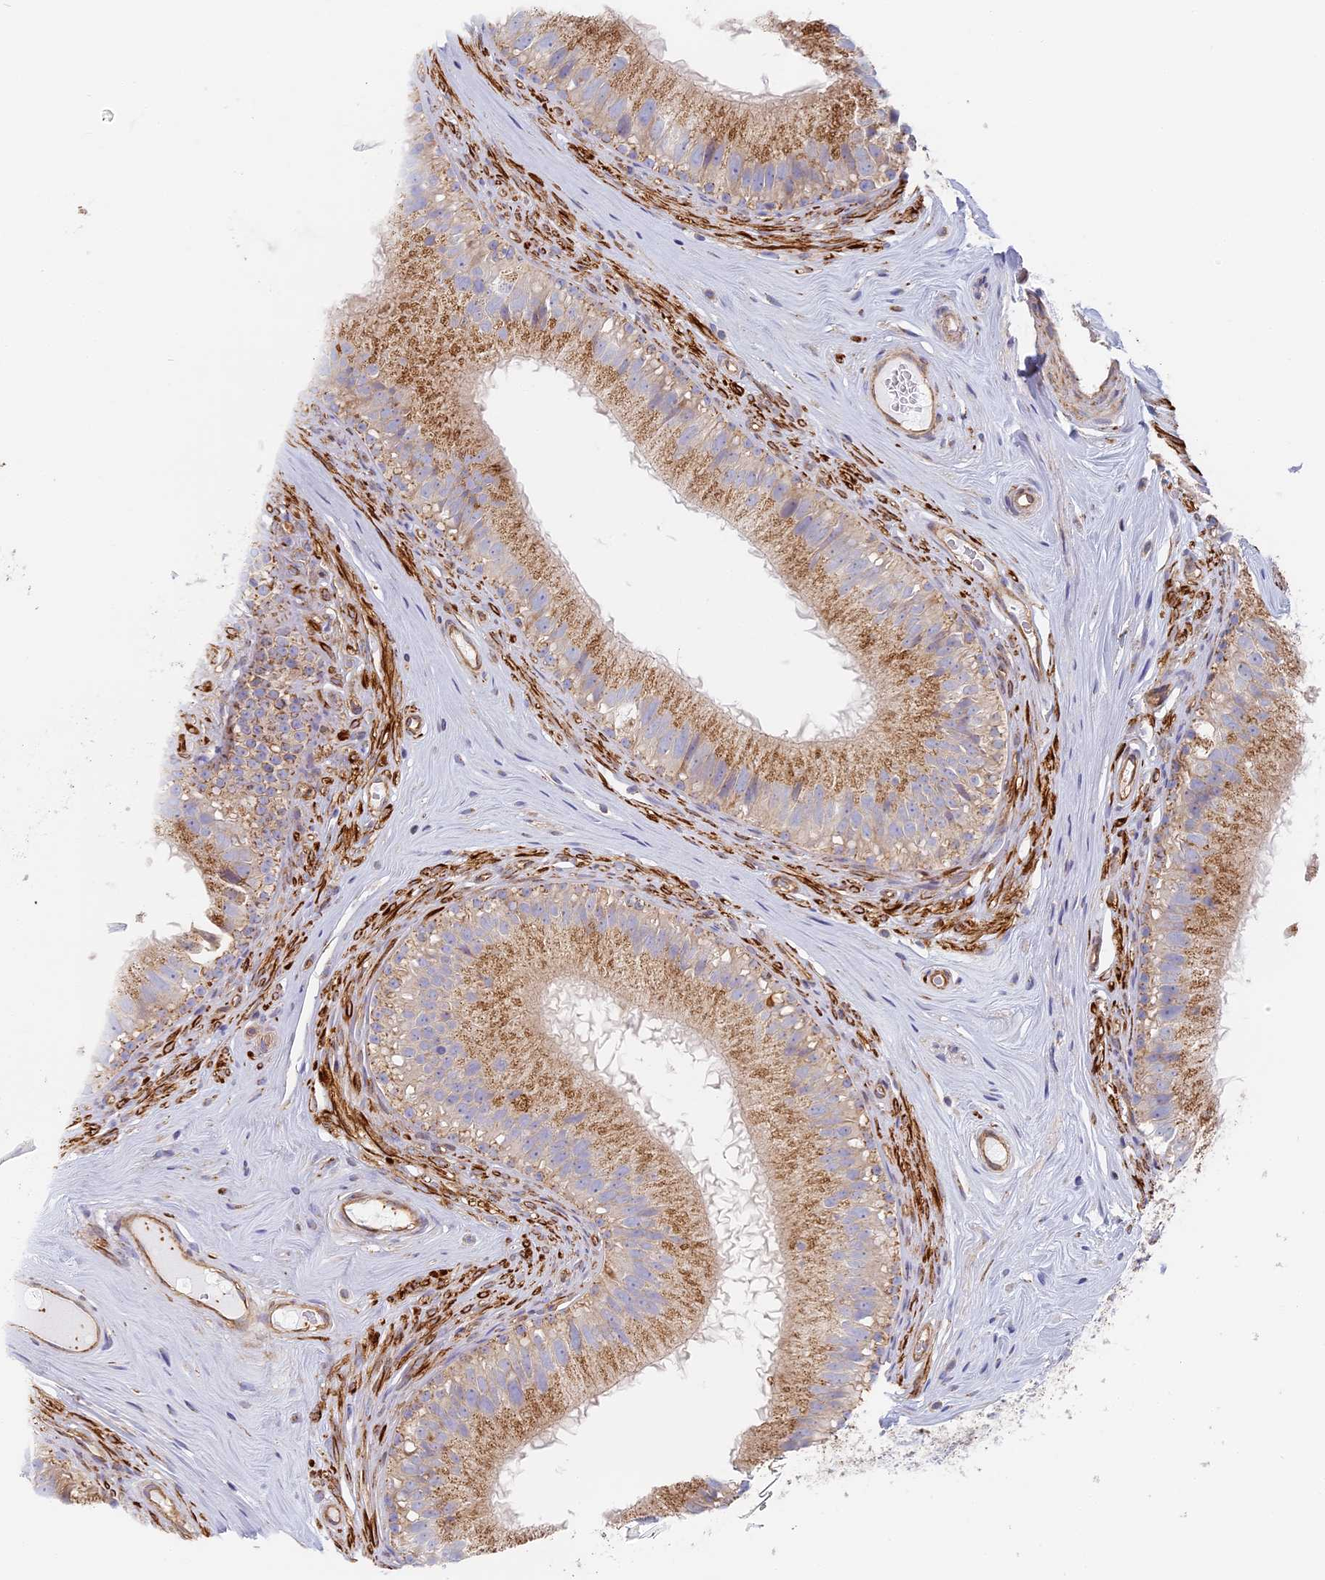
{"staining": {"intensity": "moderate", "quantity": ">75%", "location": "cytoplasmic/membranous"}, "tissue": "epididymis", "cell_type": "Glandular cells", "image_type": "normal", "snomed": [{"axis": "morphology", "description": "Normal tissue, NOS"}, {"axis": "topography", "description": "Epididymis"}], "caption": "DAB (3,3'-diaminobenzidine) immunohistochemical staining of benign epididymis reveals moderate cytoplasmic/membranous protein positivity in approximately >75% of glandular cells. (brown staining indicates protein expression, while blue staining denotes nuclei).", "gene": "DDA1", "patient": {"sex": "male", "age": 45}}